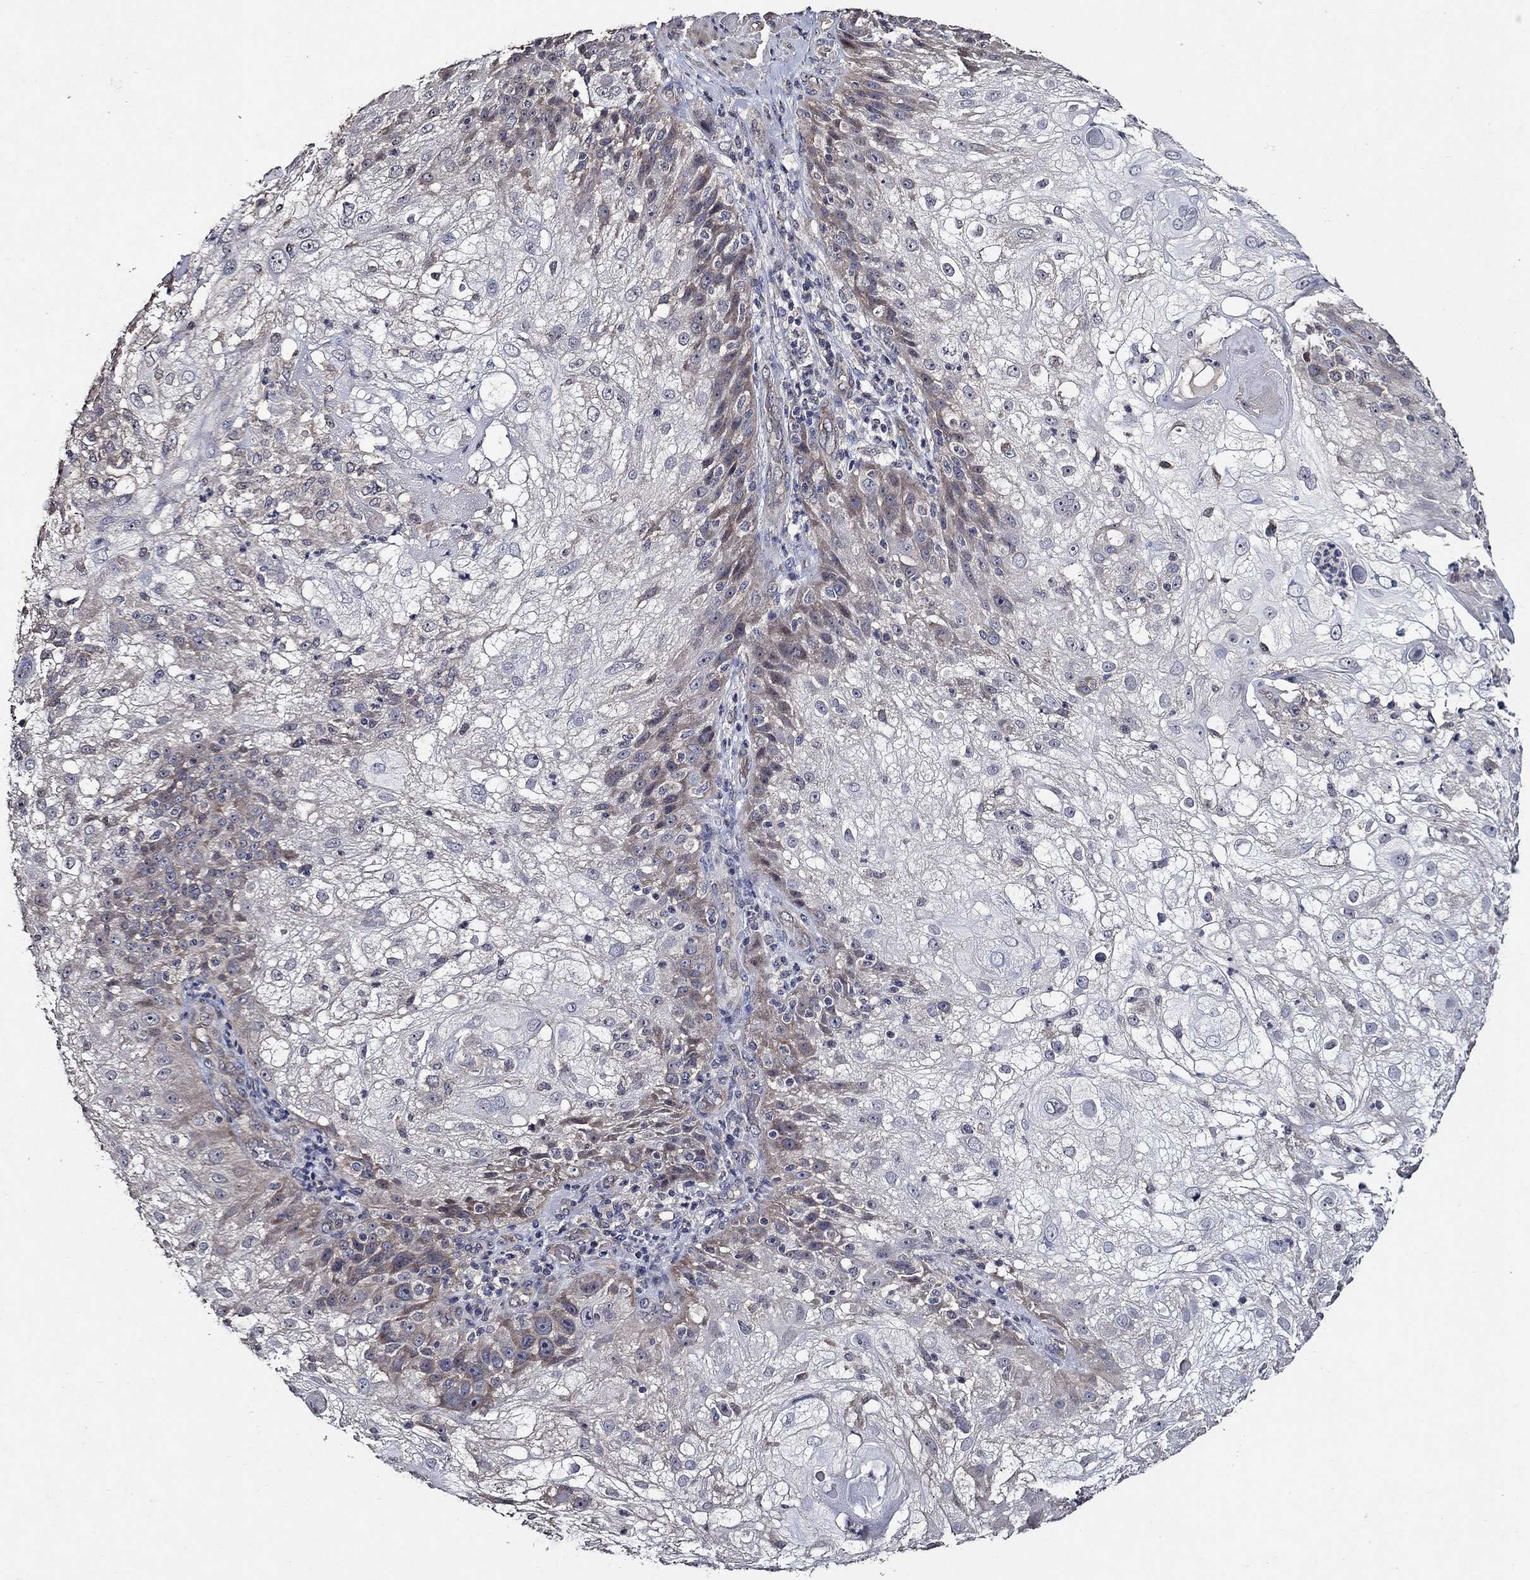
{"staining": {"intensity": "moderate", "quantity": "<25%", "location": "cytoplasmic/membranous"}, "tissue": "skin cancer", "cell_type": "Tumor cells", "image_type": "cancer", "snomed": [{"axis": "morphology", "description": "Normal tissue, NOS"}, {"axis": "morphology", "description": "Squamous cell carcinoma, NOS"}, {"axis": "topography", "description": "Skin"}], "caption": "The histopathology image displays immunohistochemical staining of skin cancer. There is moderate cytoplasmic/membranous staining is appreciated in approximately <25% of tumor cells.", "gene": "HAP1", "patient": {"sex": "female", "age": 83}}